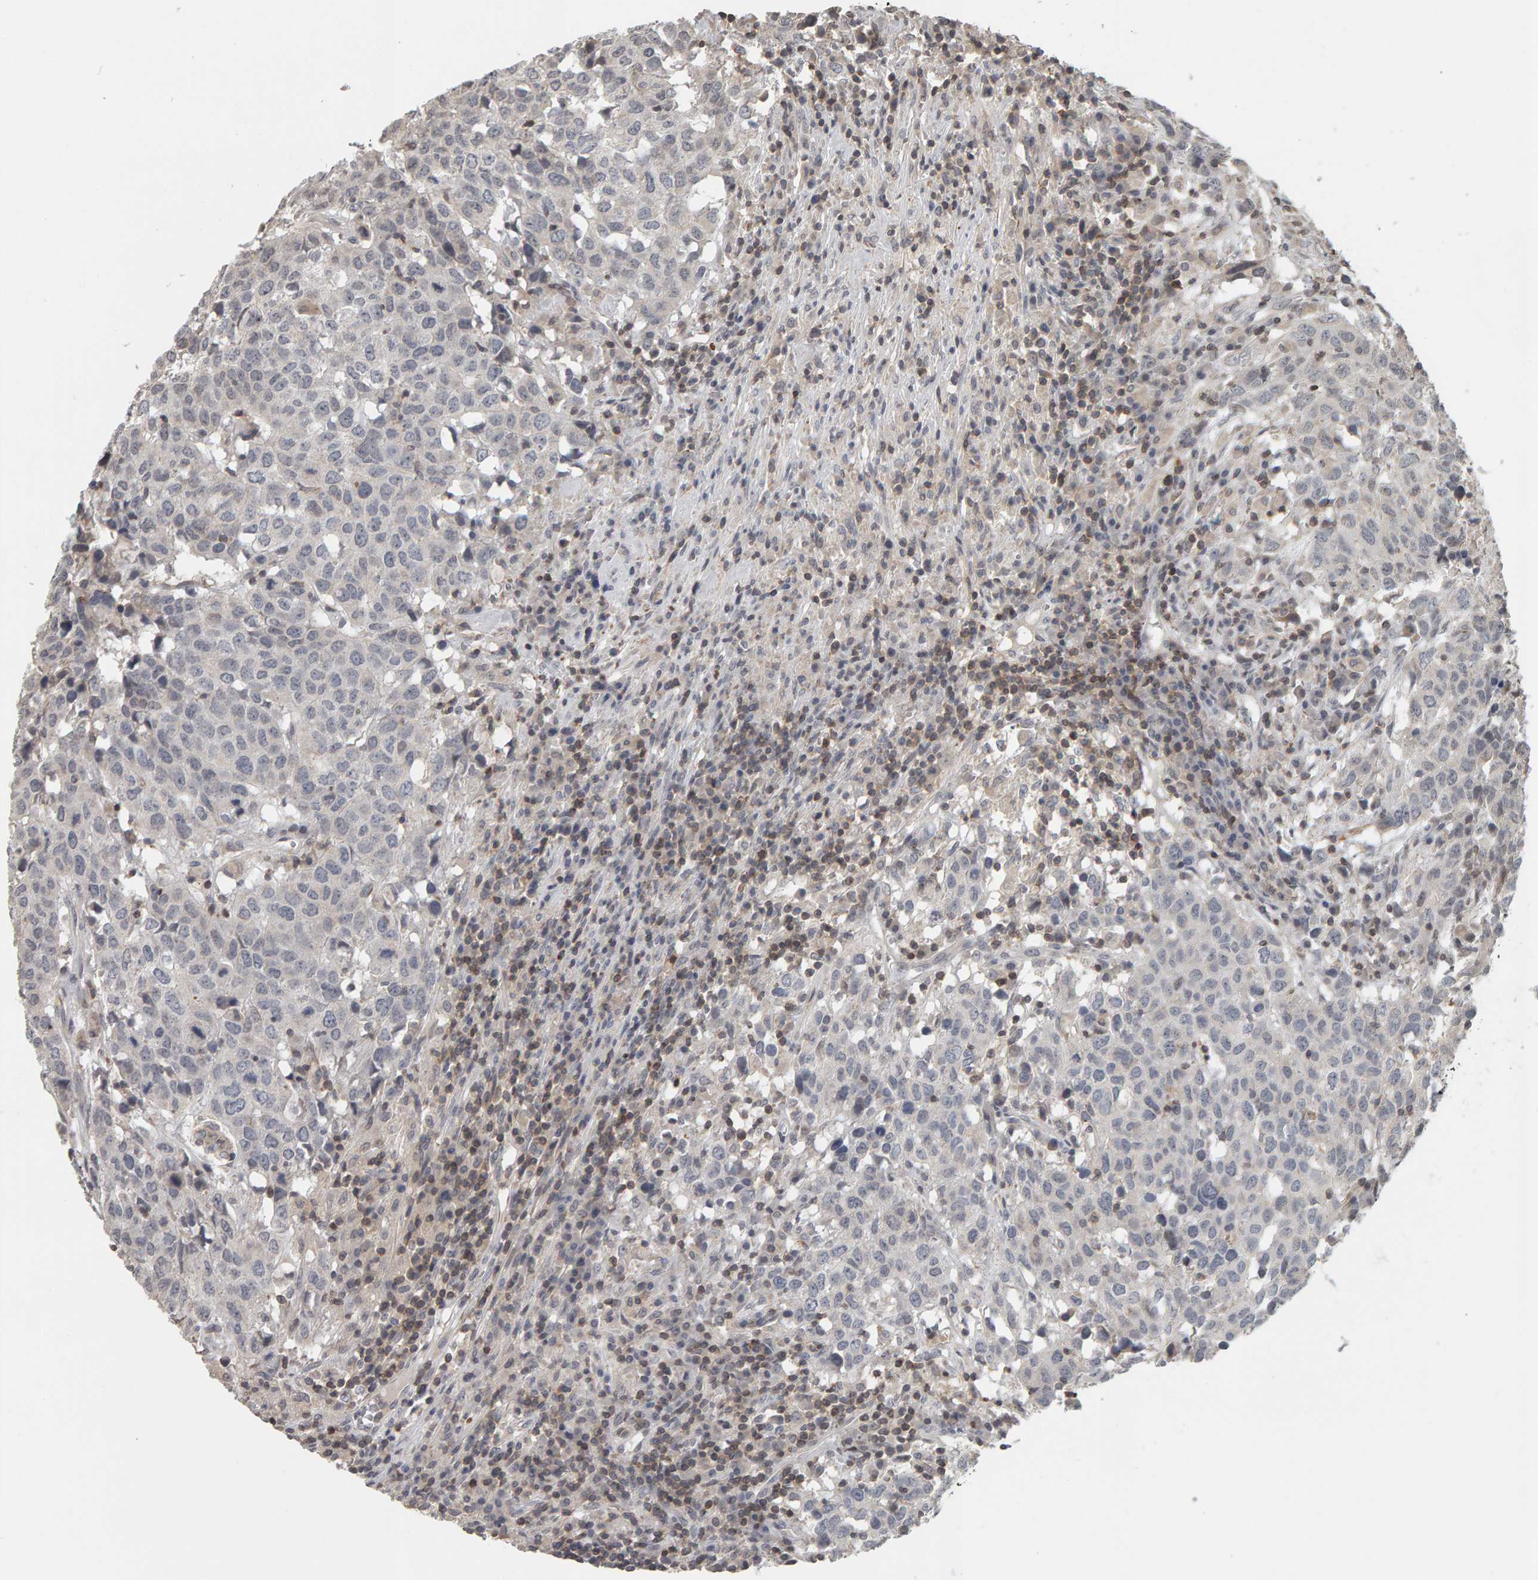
{"staining": {"intensity": "negative", "quantity": "none", "location": "none"}, "tissue": "head and neck cancer", "cell_type": "Tumor cells", "image_type": "cancer", "snomed": [{"axis": "morphology", "description": "Squamous cell carcinoma, NOS"}, {"axis": "topography", "description": "Head-Neck"}], "caption": "IHC photomicrograph of head and neck cancer (squamous cell carcinoma) stained for a protein (brown), which exhibits no positivity in tumor cells. (Brightfield microscopy of DAB immunohistochemistry at high magnification).", "gene": "TEFM", "patient": {"sex": "male", "age": 66}}